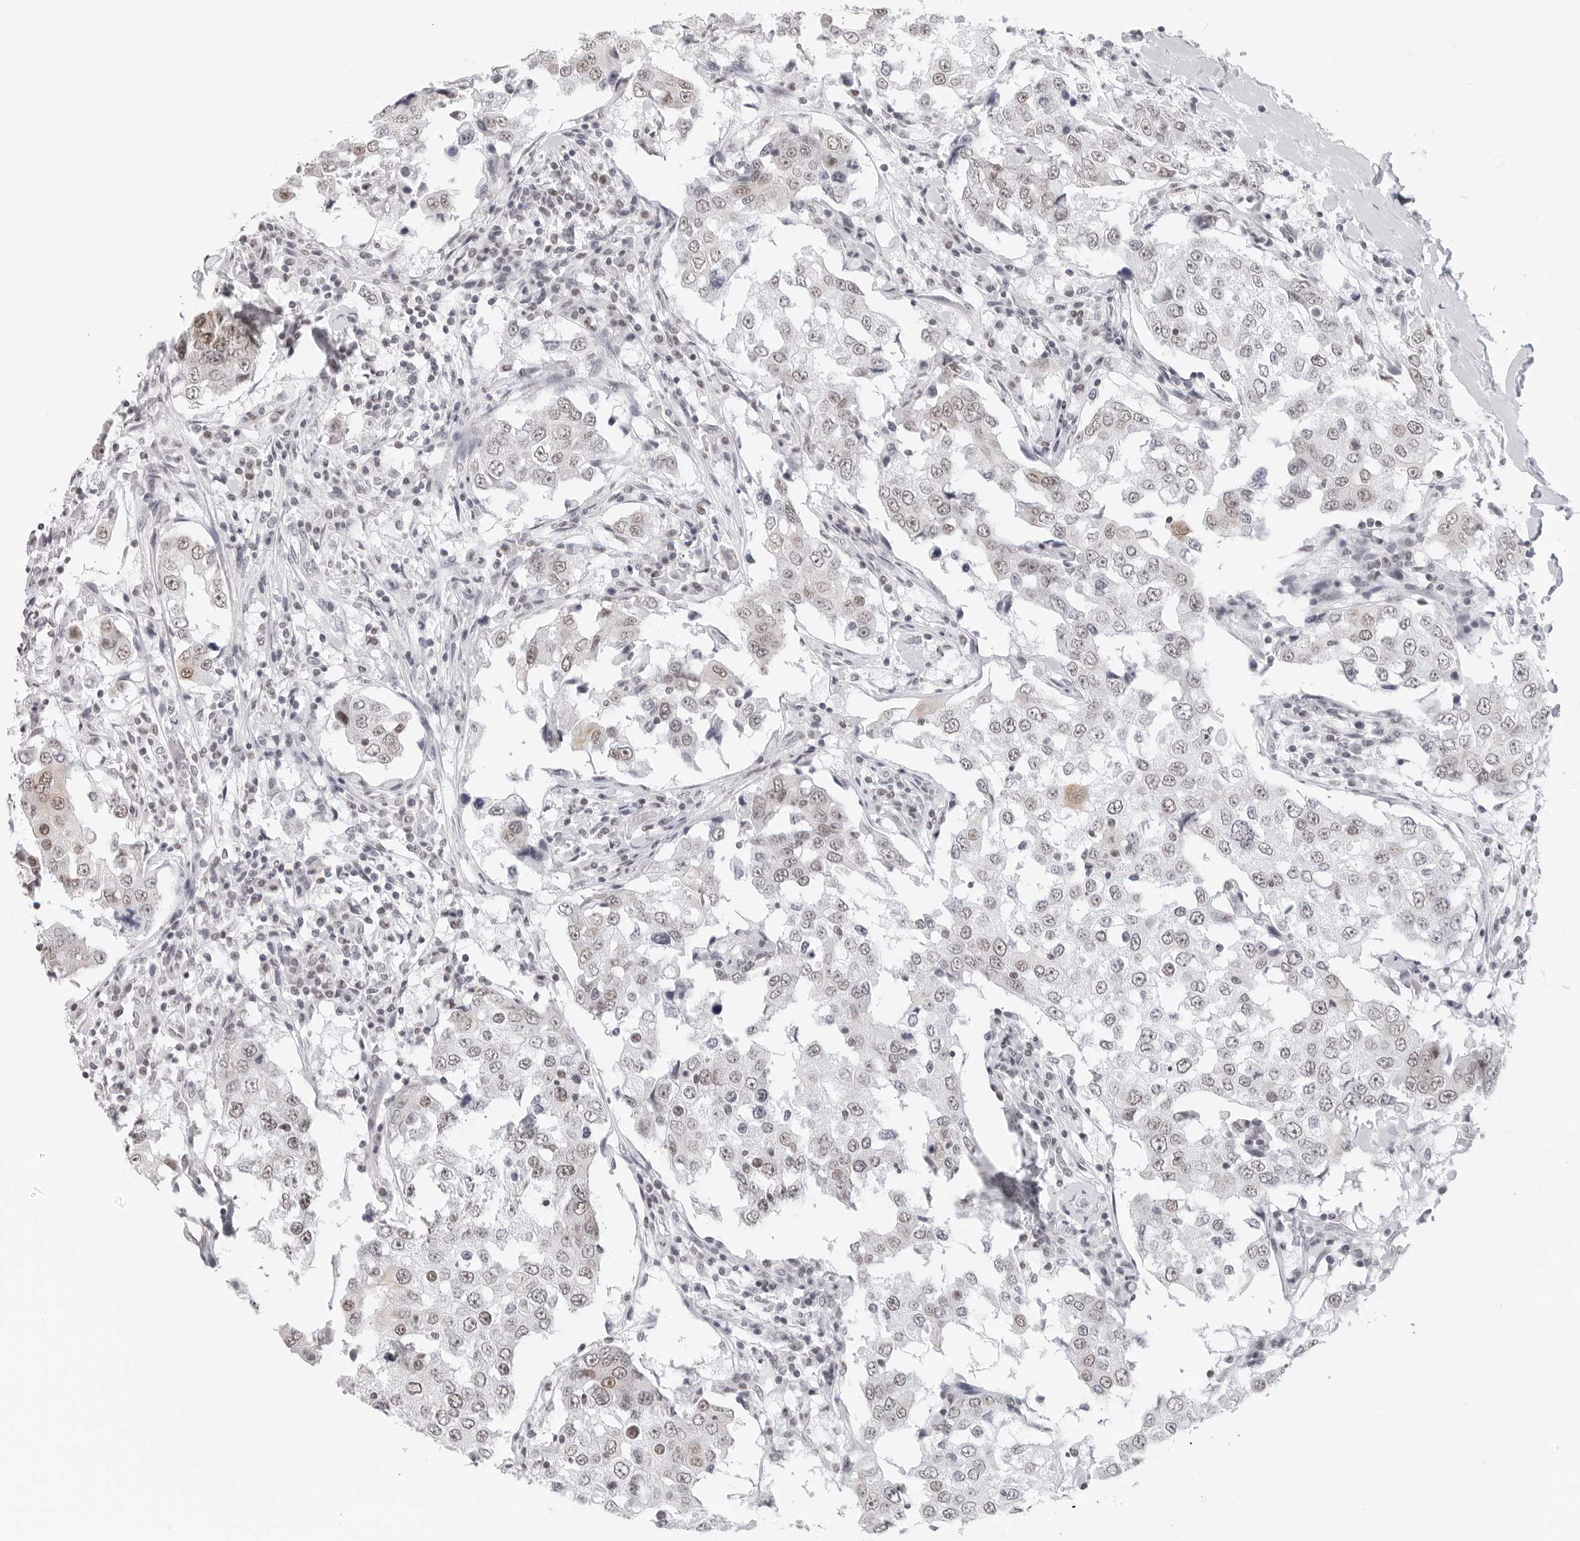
{"staining": {"intensity": "moderate", "quantity": ">75%", "location": "nuclear"}, "tissue": "breast cancer", "cell_type": "Tumor cells", "image_type": "cancer", "snomed": [{"axis": "morphology", "description": "Duct carcinoma"}, {"axis": "topography", "description": "Breast"}], "caption": "This histopathology image reveals immunohistochemistry (IHC) staining of human invasive ductal carcinoma (breast), with medium moderate nuclear expression in about >75% of tumor cells.", "gene": "FLG2", "patient": {"sex": "female", "age": 27}}